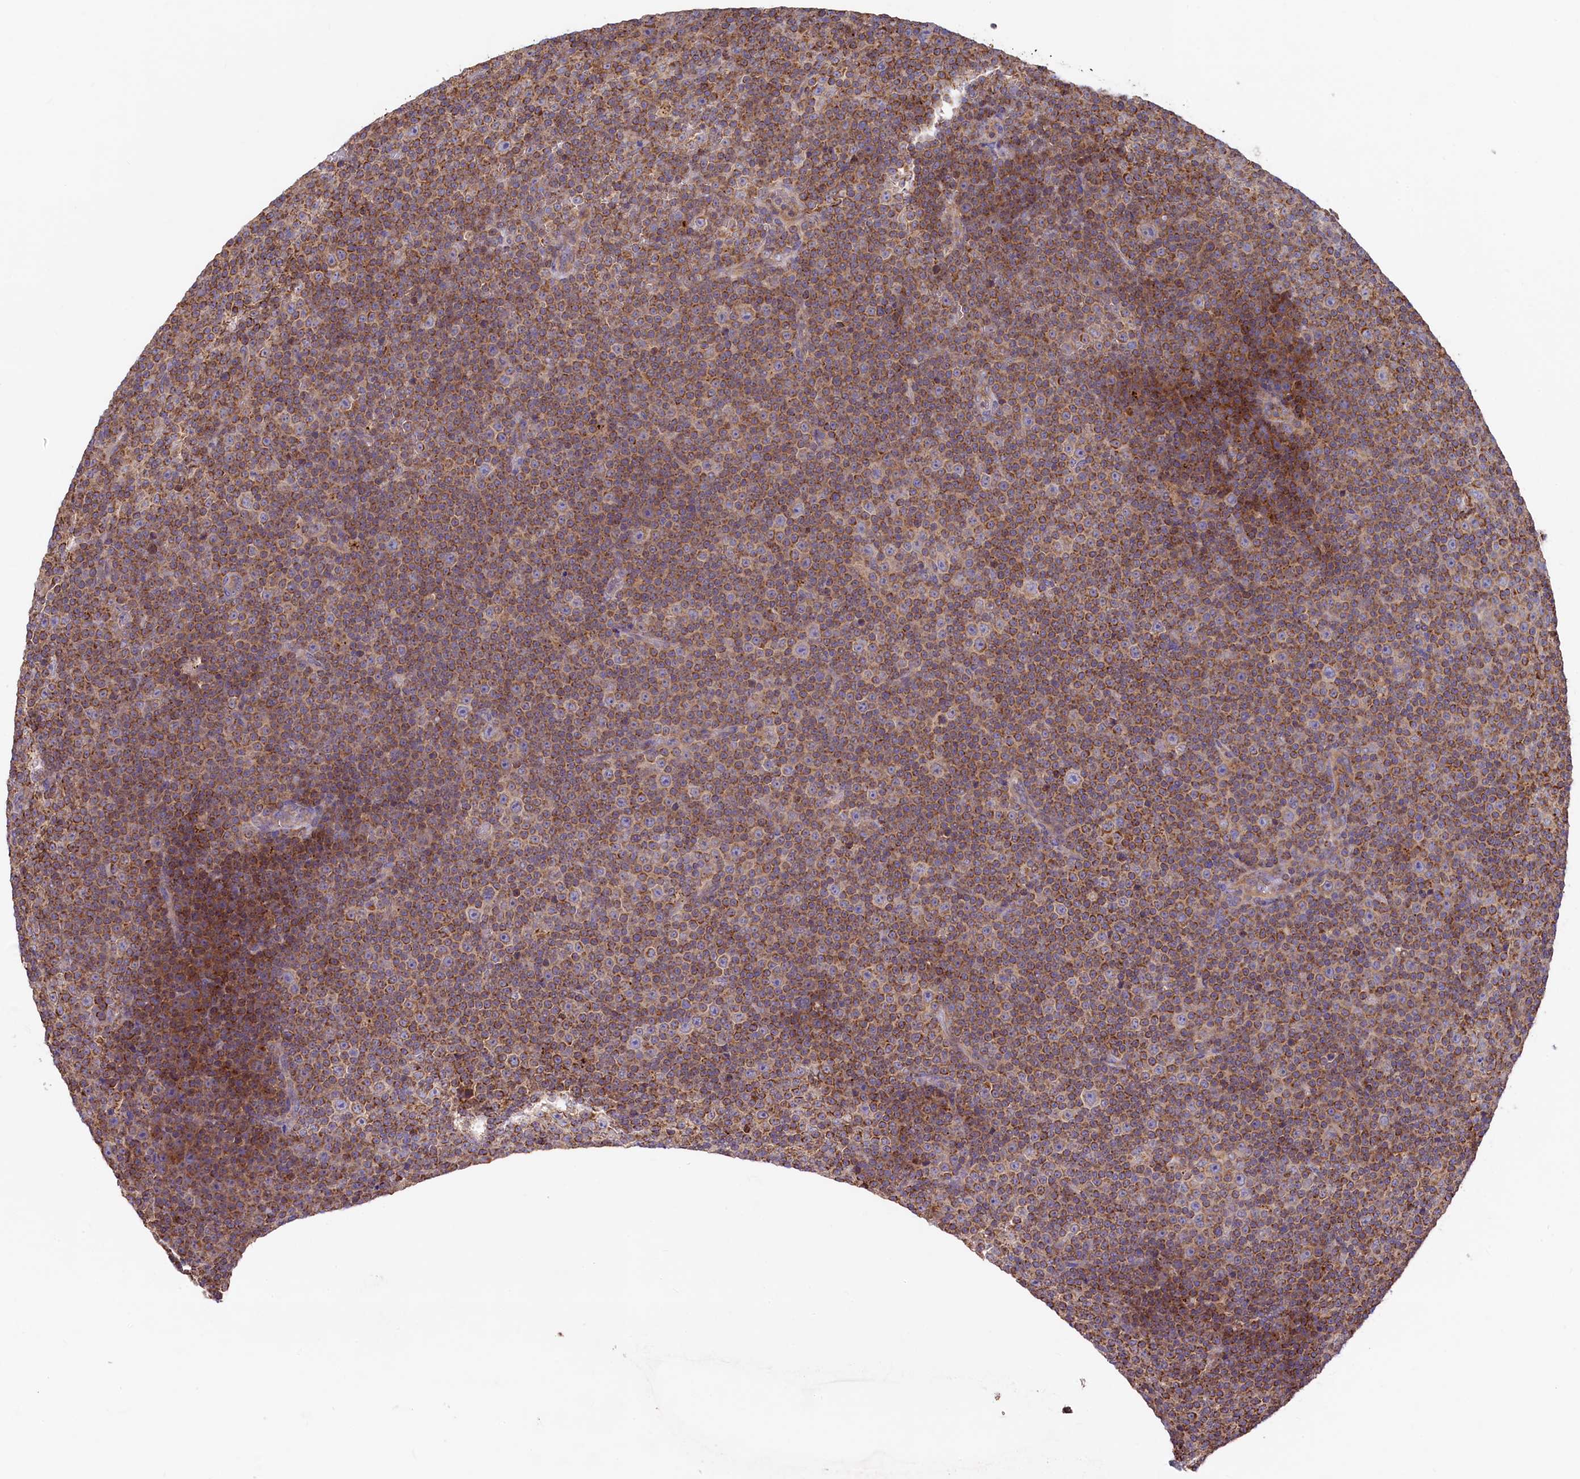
{"staining": {"intensity": "moderate", "quantity": ">75%", "location": "cytoplasmic/membranous"}, "tissue": "lymphoma", "cell_type": "Tumor cells", "image_type": "cancer", "snomed": [{"axis": "morphology", "description": "Malignant lymphoma, non-Hodgkin's type, Low grade"}, {"axis": "topography", "description": "Lymph node"}], "caption": "Lymphoma stained with DAB immunohistochemistry (IHC) reveals medium levels of moderate cytoplasmic/membranous positivity in approximately >75% of tumor cells.", "gene": "CIAO3", "patient": {"sex": "female", "age": 67}}